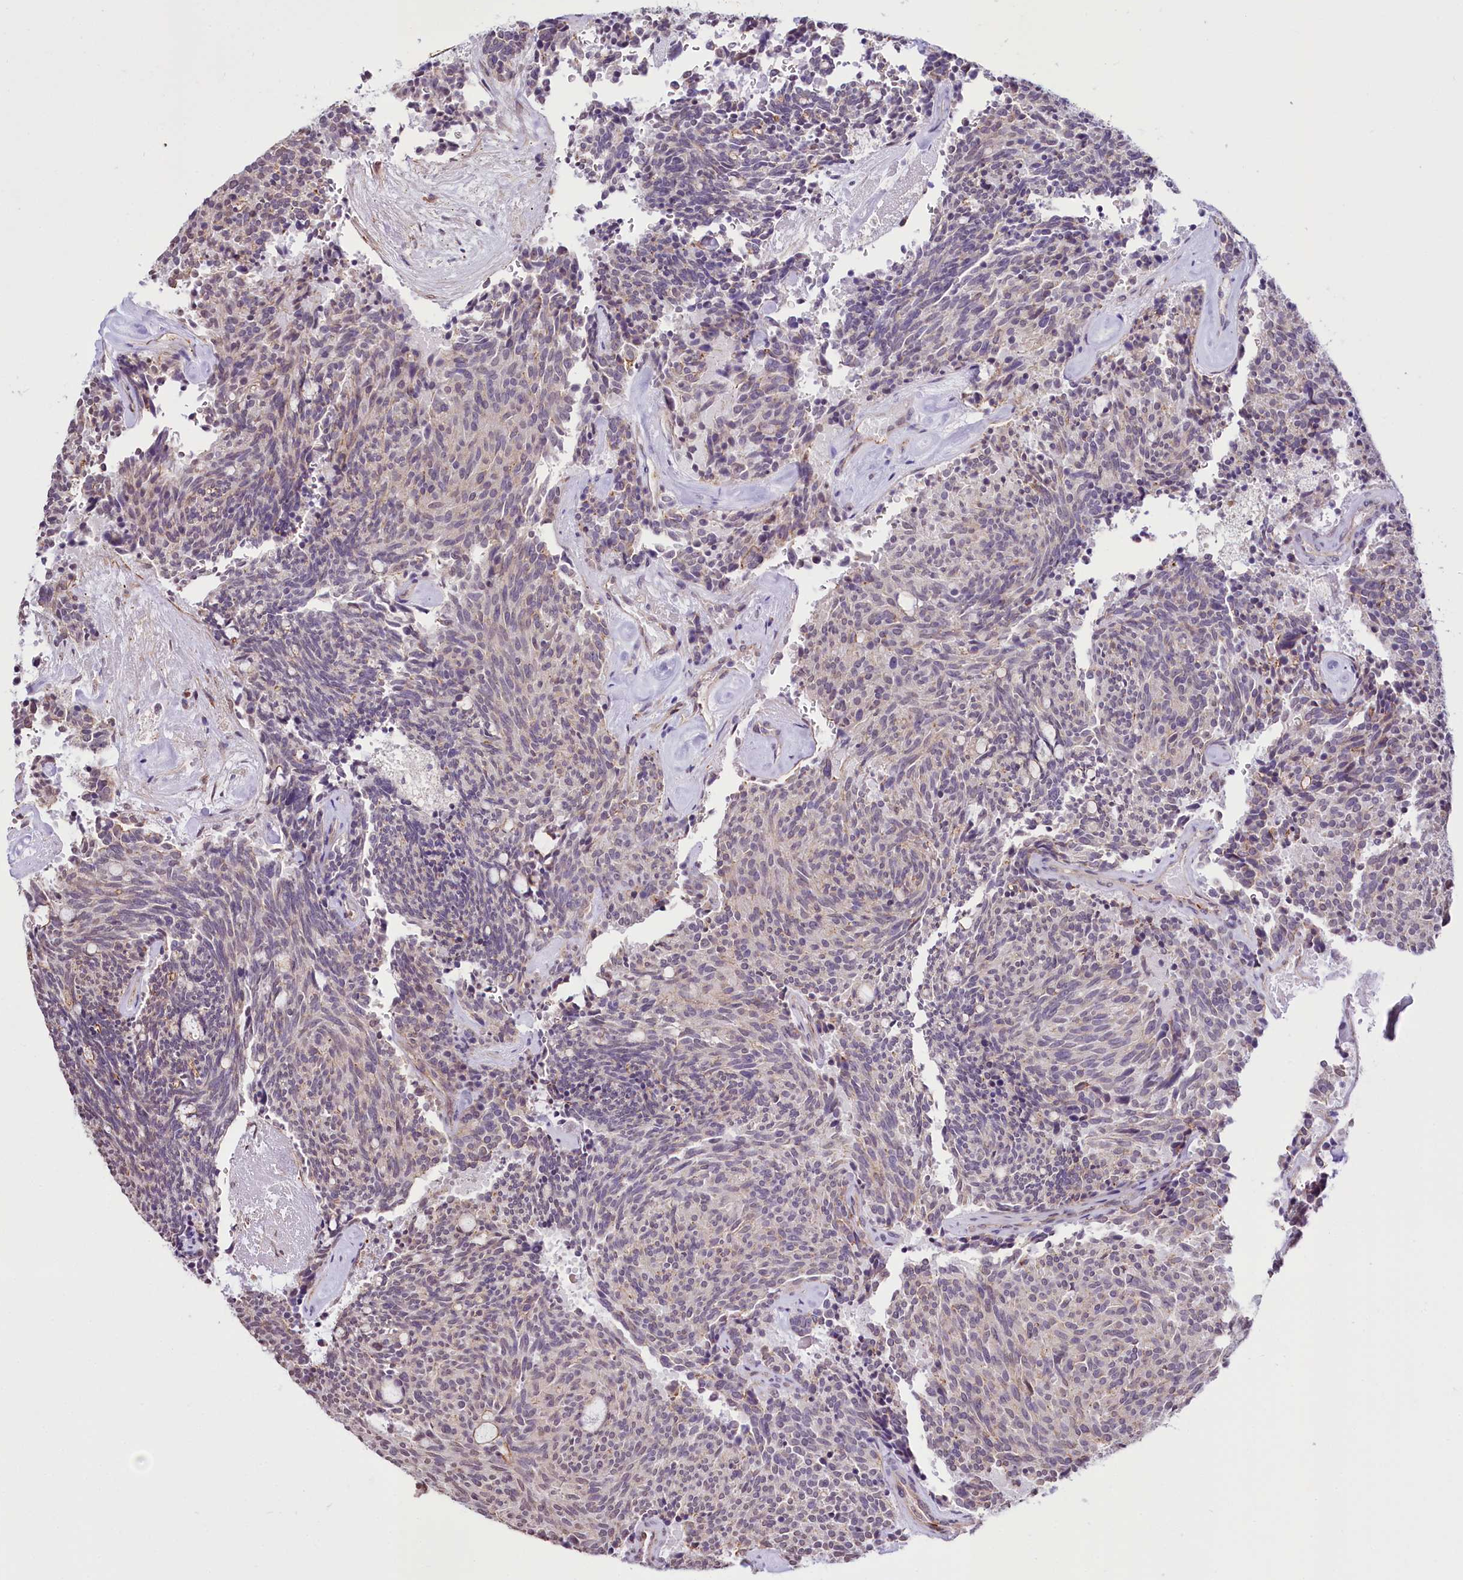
{"staining": {"intensity": "negative", "quantity": "none", "location": "none"}, "tissue": "carcinoid", "cell_type": "Tumor cells", "image_type": "cancer", "snomed": [{"axis": "morphology", "description": "Carcinoid, malignant, NOS"}, {"axis": "topography", "description": "Pancreas"}], "caption": "High magnification brightfield microscopy of carcinoid (malignant) stained with DAB (brown) and counterstained with hematoxylin (blue): tumor cells show no significant staining.", "gene": "ST7", "patient": {"sex": "female", "age": 54}}